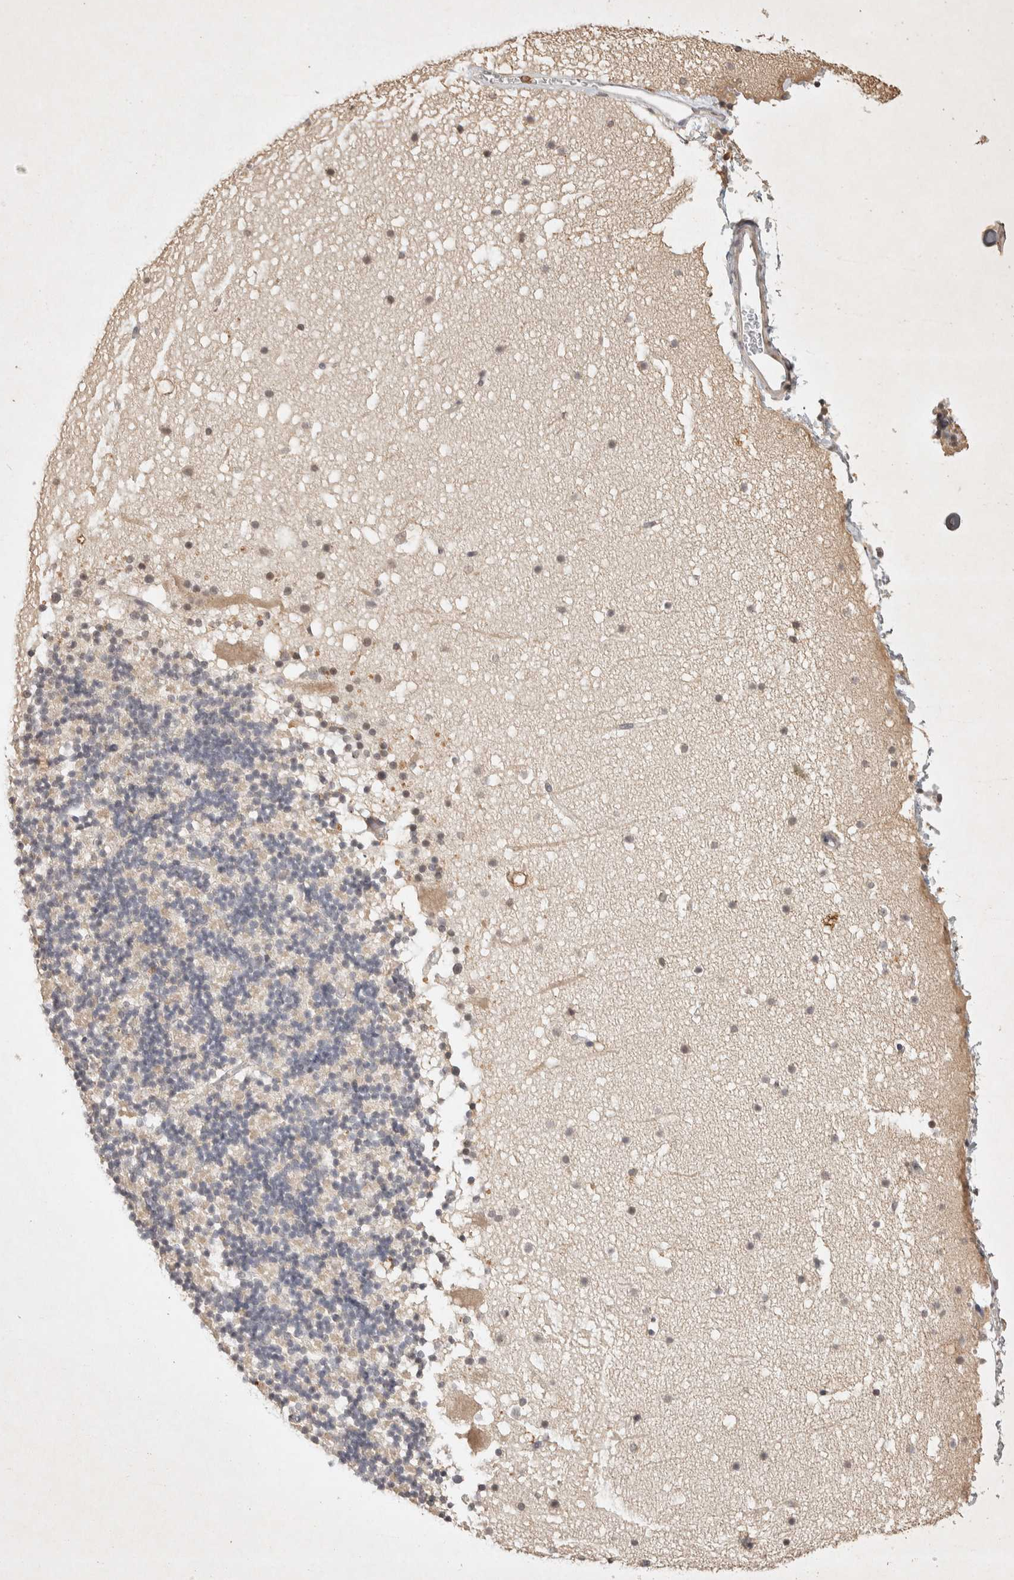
{"staining": {"intensity": "negative", "quantity": "none", "location": "none"}, "tissue": "cerebellum", "cell_type": "Cells in granular layer", "image_type": "normal", "snomed": [{"axis": "morphology", "description": "Normal tissue, NOS"}, {"axis": "topography", "description": "Cerebellum"}], "caption": "Immunohistochemistry (IHC) photomicrograph of benign human cerebellum stained for a protein (brown), which exhibits no expression in cells in granular layer.", "gene": "RAC2", "patient": {"sex": "male", "age": 57}}